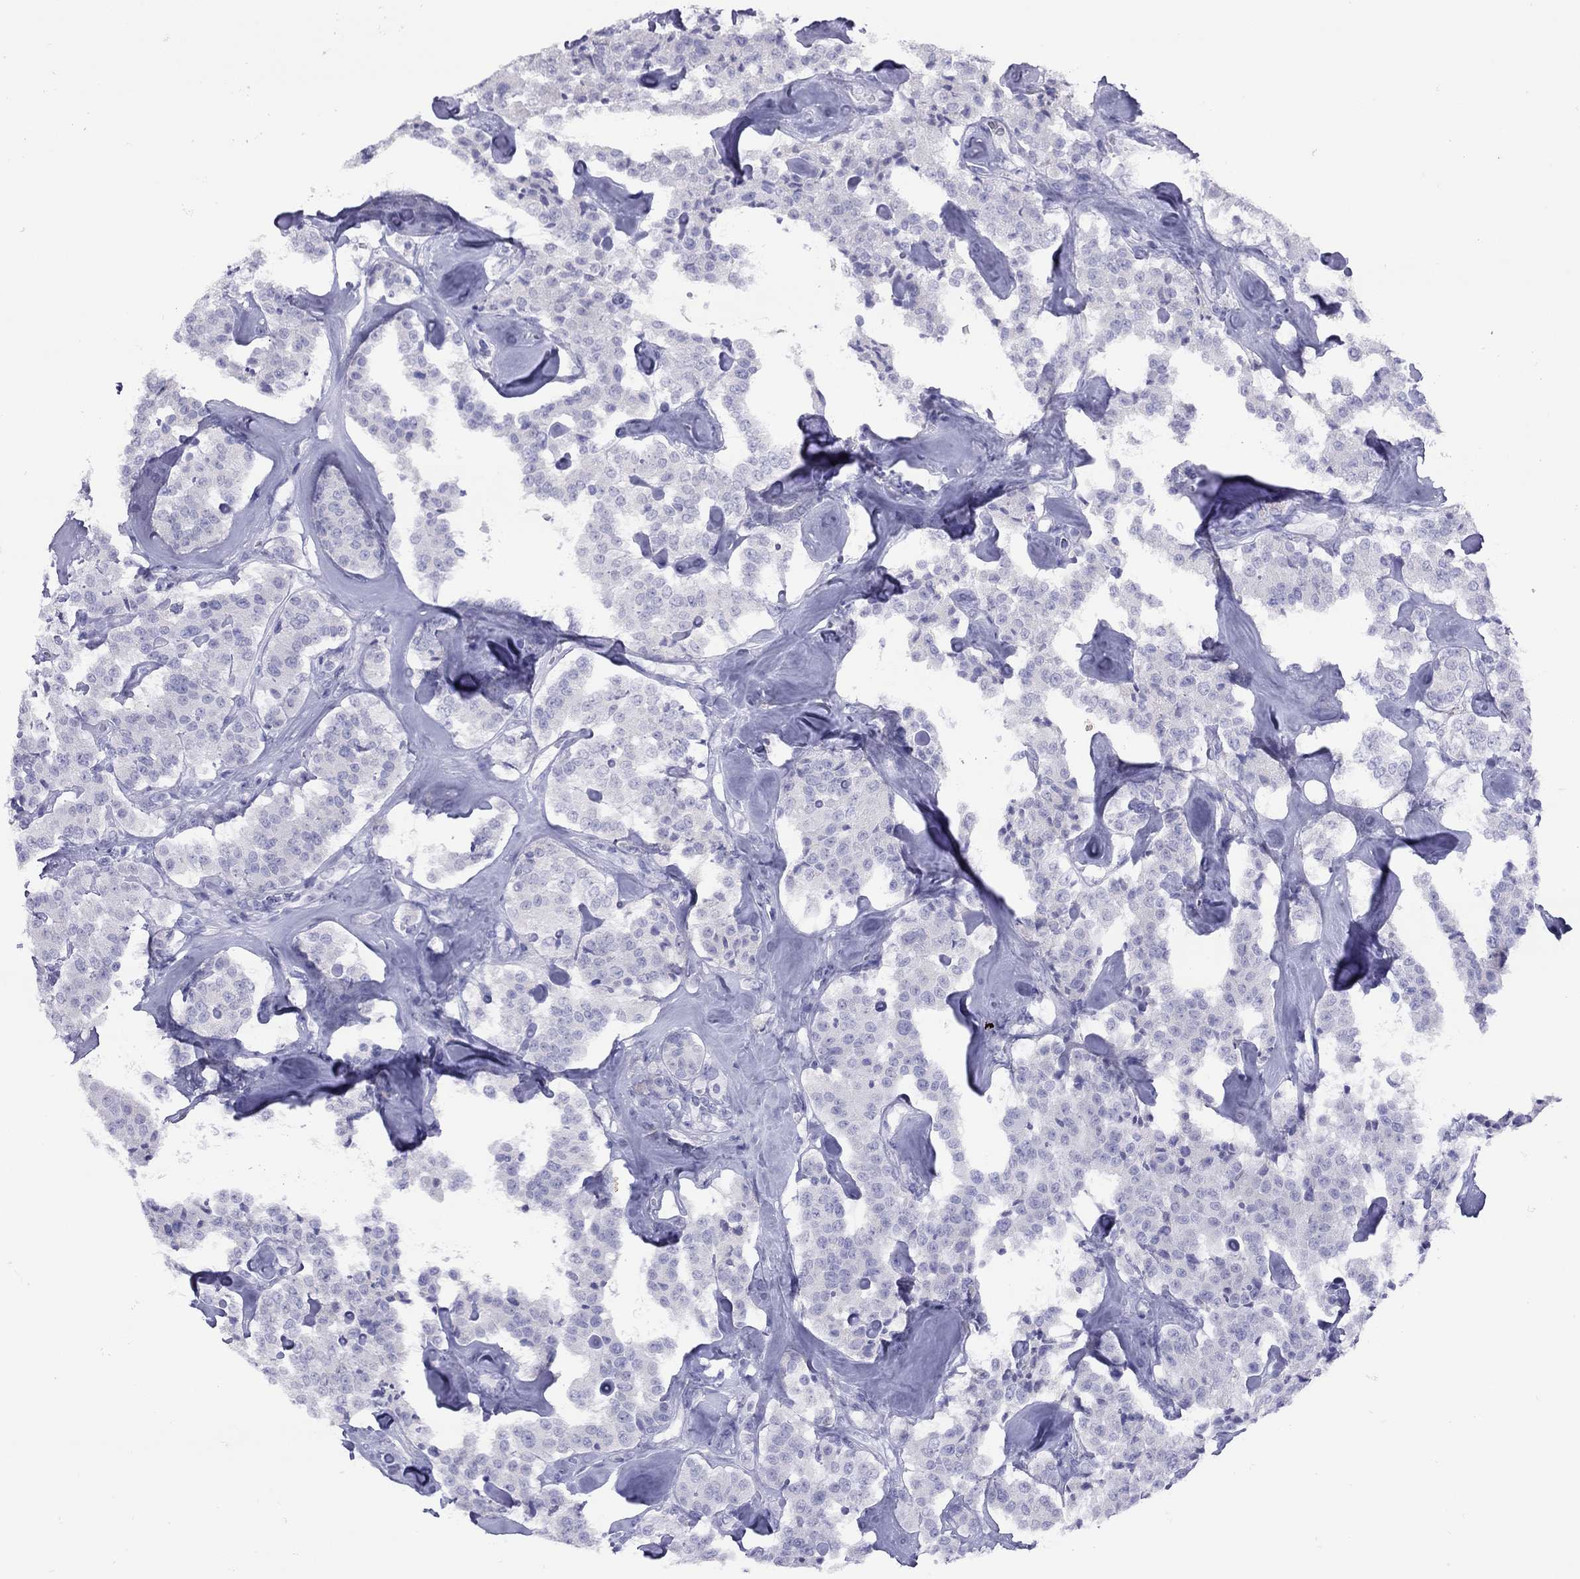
{"staining": {"intensity": "negative", "quantity": "none", "location": "none"}, "tissue": "carcinoid", "cell_type": "Tumor cells", "image_type": "cancer", "snomed": [{"axis": "morphology", "description": "Carcinoid, malignant, NOS"}, {"axis": "topography", "description": "Pancreas"}], "caption": "A histopathology image of carcinoid (malignant) stained for a protein reveals no brown staining in tumor cells.", "gene": "GRIA2", "patient": {"sex": "male", "age": 41}}